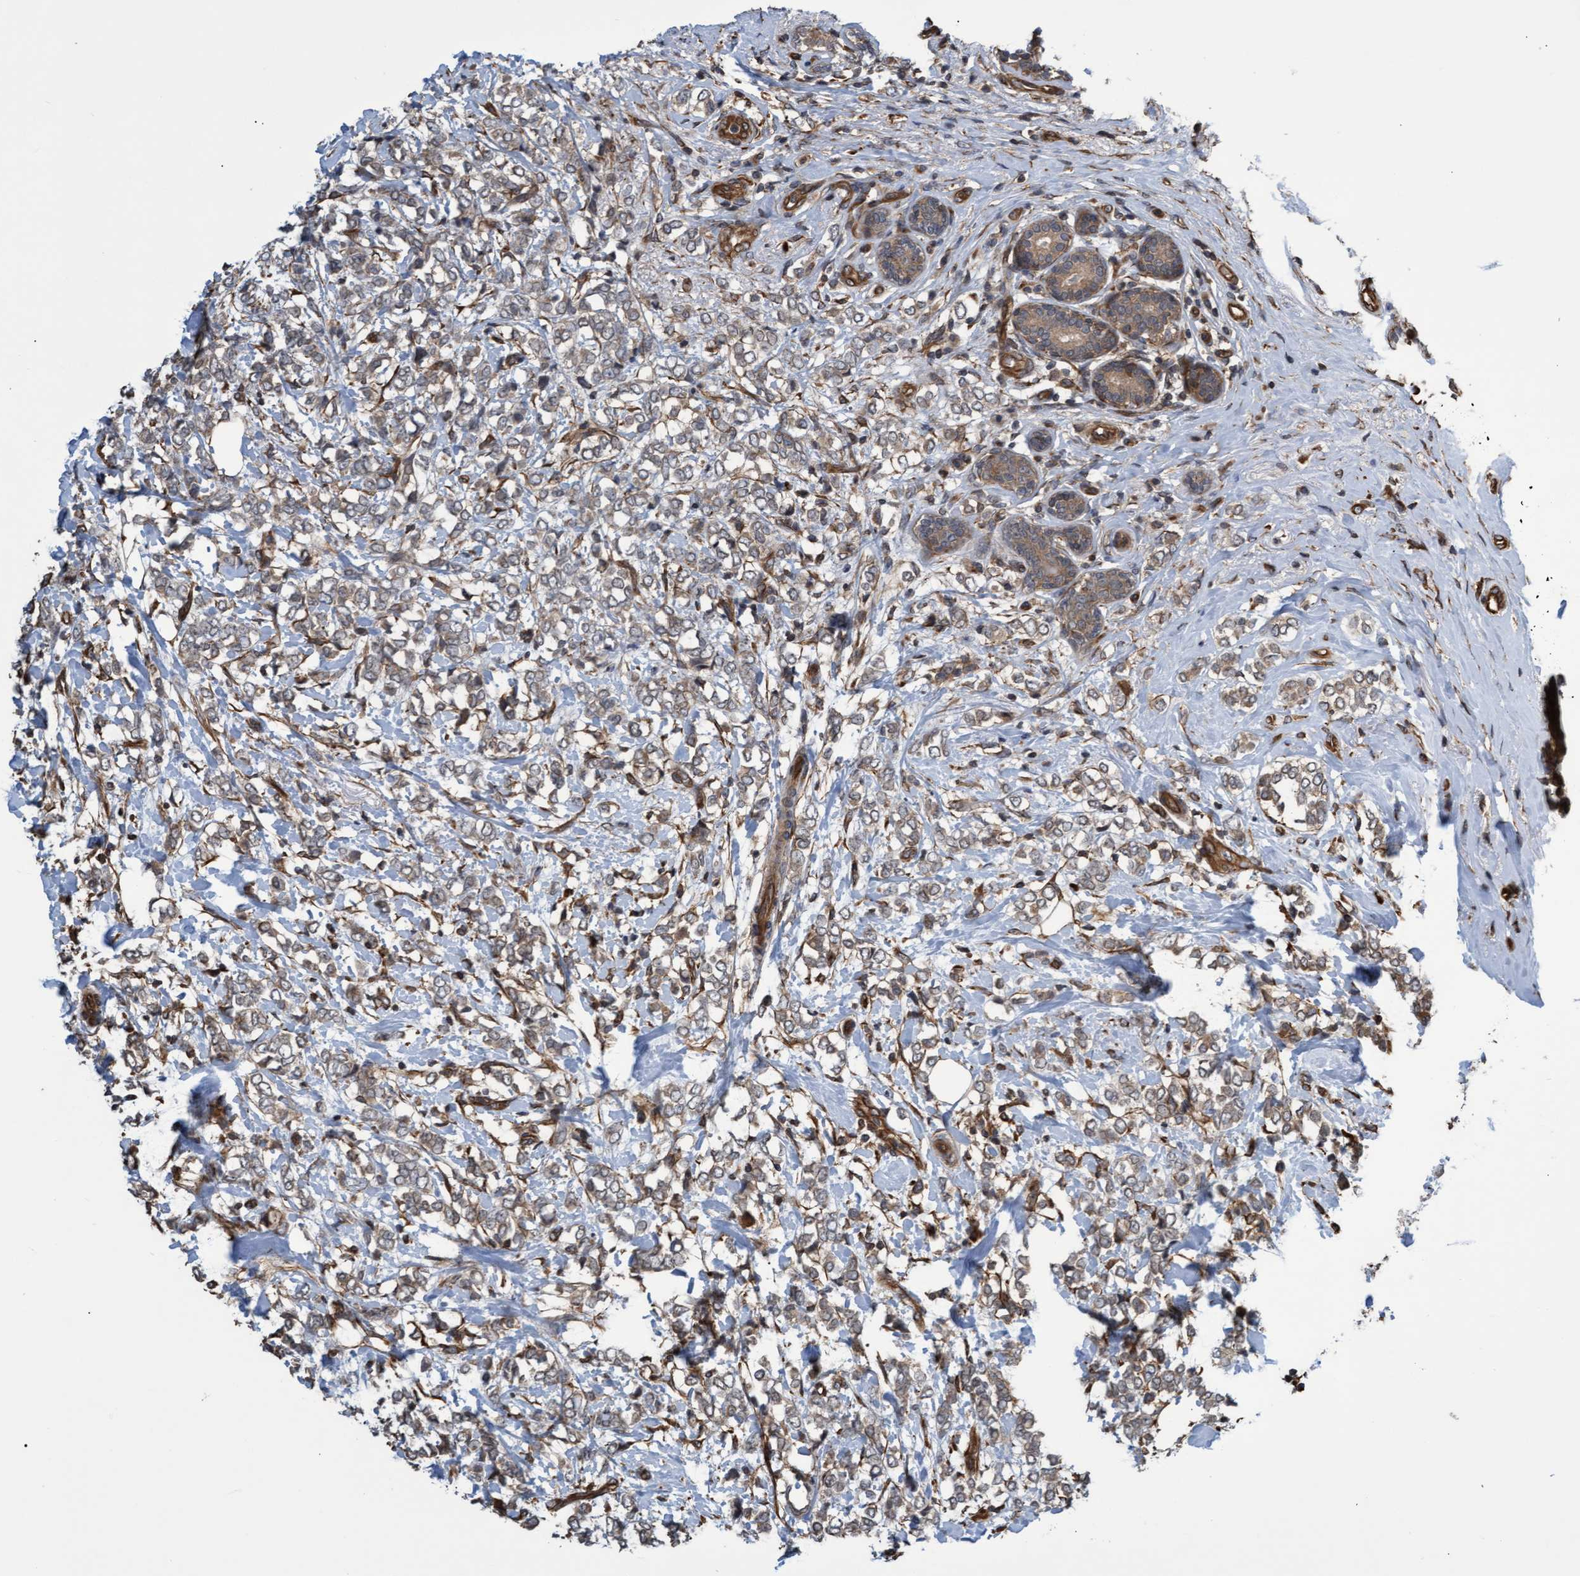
{"staining": {"intensity": "weak", "quantity": ">75%", "location": "cytoplasmic/membranous"}, "tissue": "breast cancer", "cell_type": "Tumor cells", "image_type": "cancer", "snomed": [{"axis": "morphology", "description": "Normal tissue, NOS"}, {"axis": "morphology", "description": "Lobular carcinoma"}, {"axis": "topography", "description": "Breast"}], "caption": "Protein staining reveals weak cytoplasmic/membranous expression in about >75% of tumor cells in breast cancer. The staining is performed using DAB brown chromogen to label protein expression. The nuclei are counter-stained blue using hematoxylin.", "gene": "TNFRSF10B", "patient": {"sex": "female", "age": 47}}